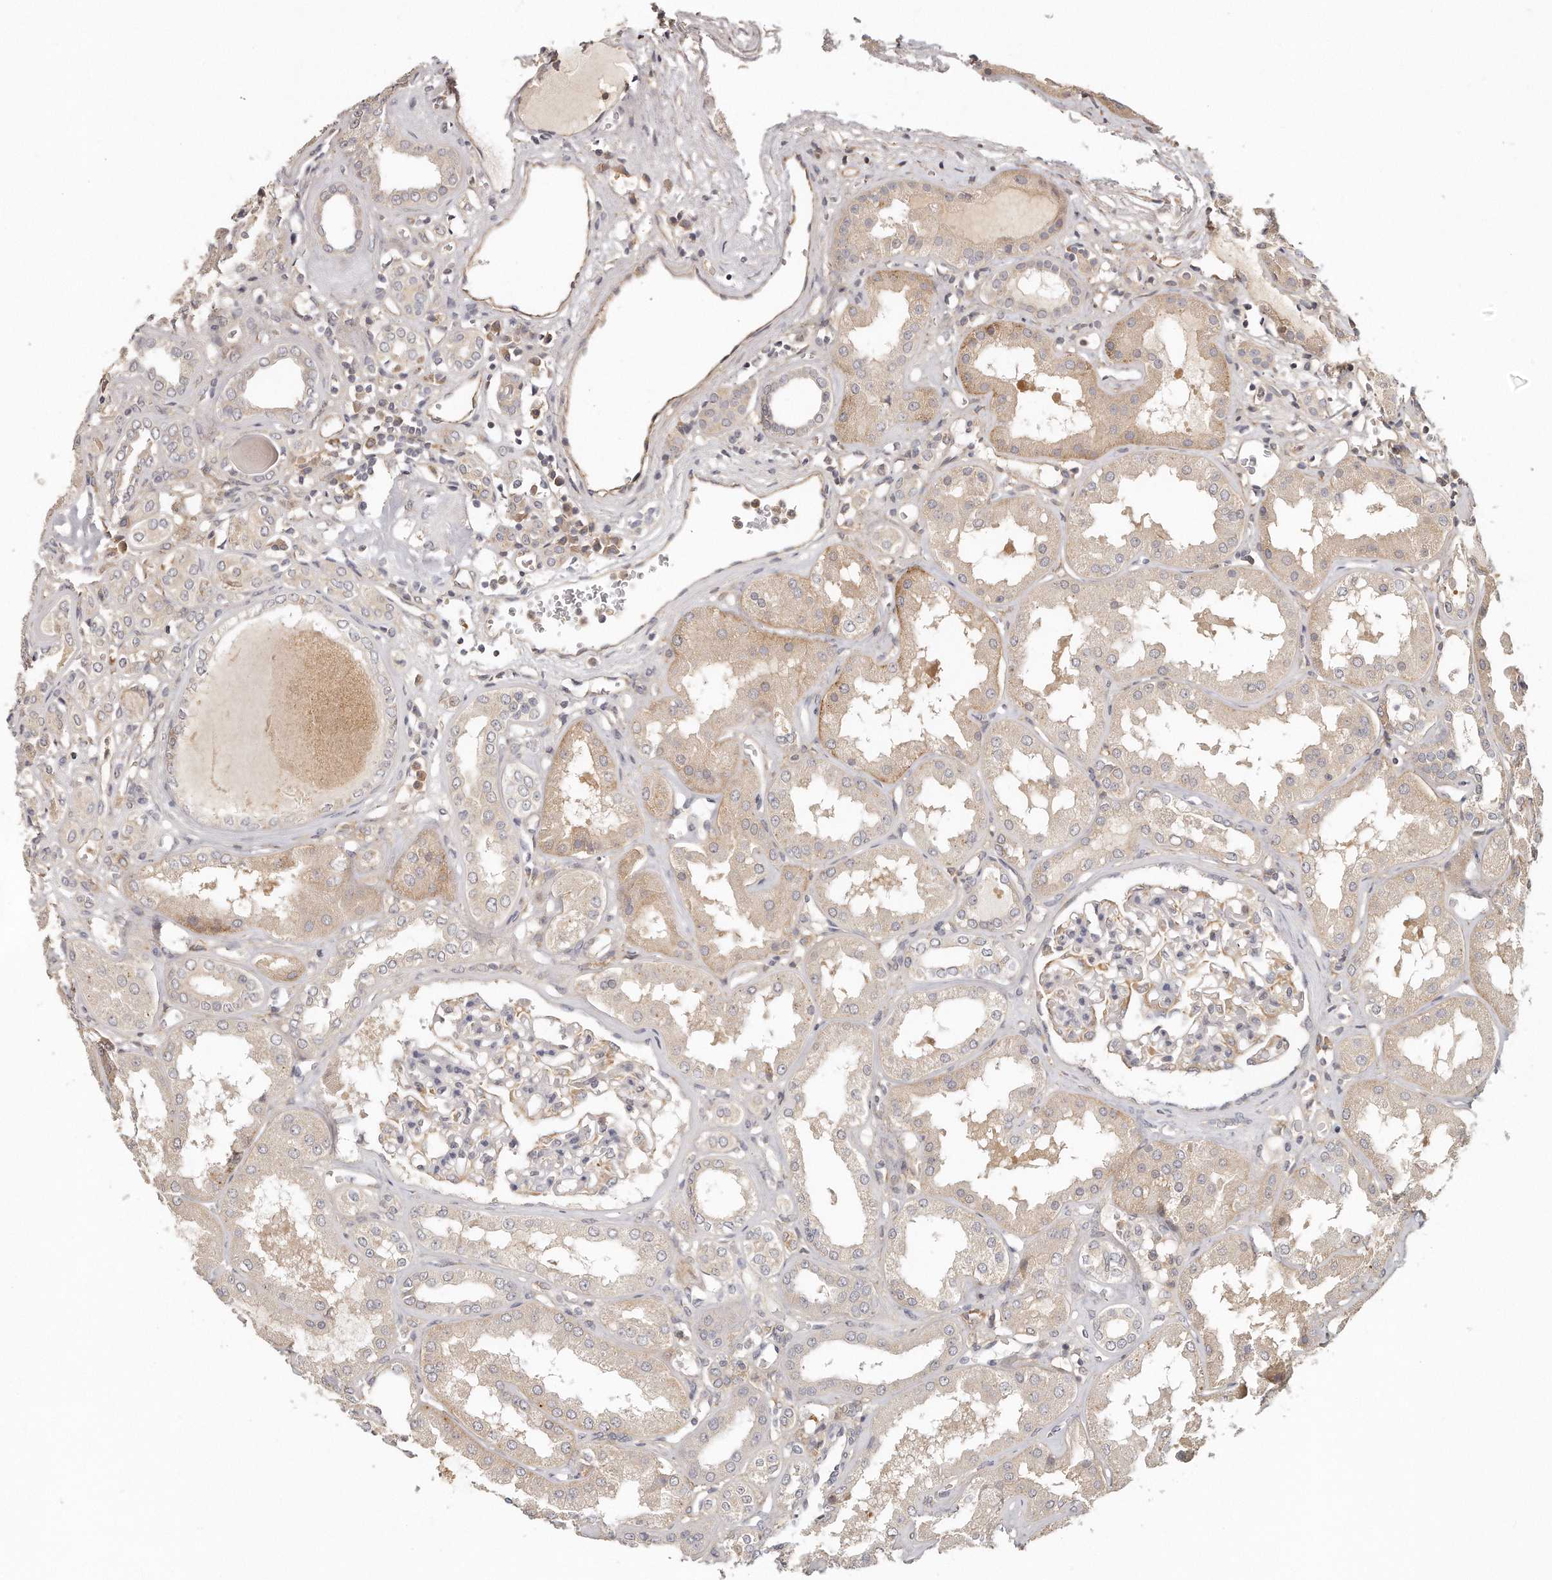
{"staining": {"intensity": "weak", "quantity": "25%-75%", "location": "cytoplasmic/membranous"}, "tissue": "kidney", "cell_type": "Cells in glomeruli", "image_type": "normal", "snomed": [{"axis": "morphology", "description": "Normal tissue, NOS"}, {"axis": "topography", "description": "Kidney"}], "caption": "IHC (DAB) staining of benign kidney displays weak cytoplasmic/membranous protein expression in about 25%-75% of cells in glomeruli.", "gene": "TTLL4", "patient": {"sex": "female", "age": 56}}